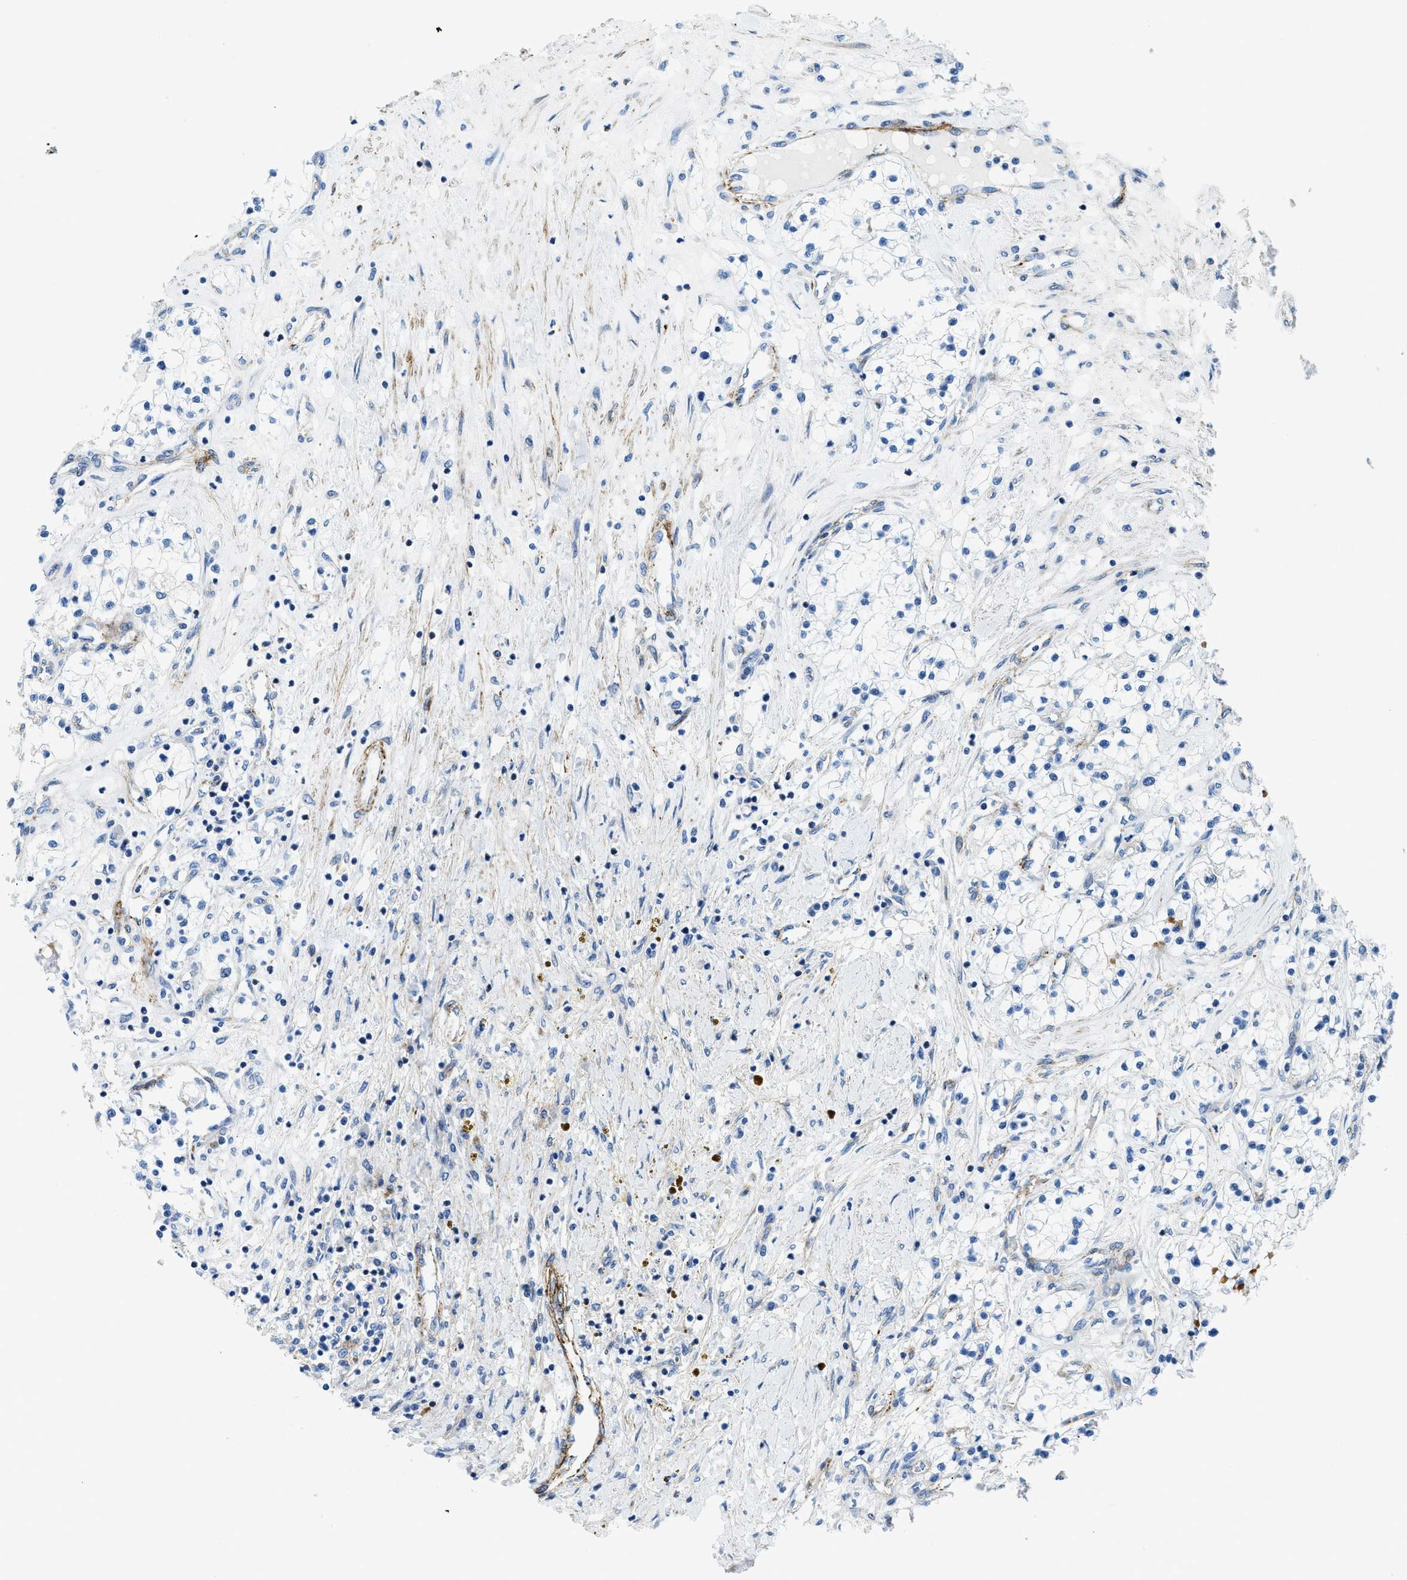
{"staining": {"intensity": "negative", "quantity": "none", "location": "none"}, "tissue": "renal cancer", "cell_type": "Tumor cells", "image_type": "cancer", "snomed": [{"axis": "morphology", "description": "Adenocarcinoma, NOS"}, {"axis": "topography", "description": "Kidney"}], "caption": "Immunohistochemistry of human adenocarcinoma (renal) reveals no staining in tumor cells.", "gene": "CUTA", "patient": {"sex": "male", "age": 68}}